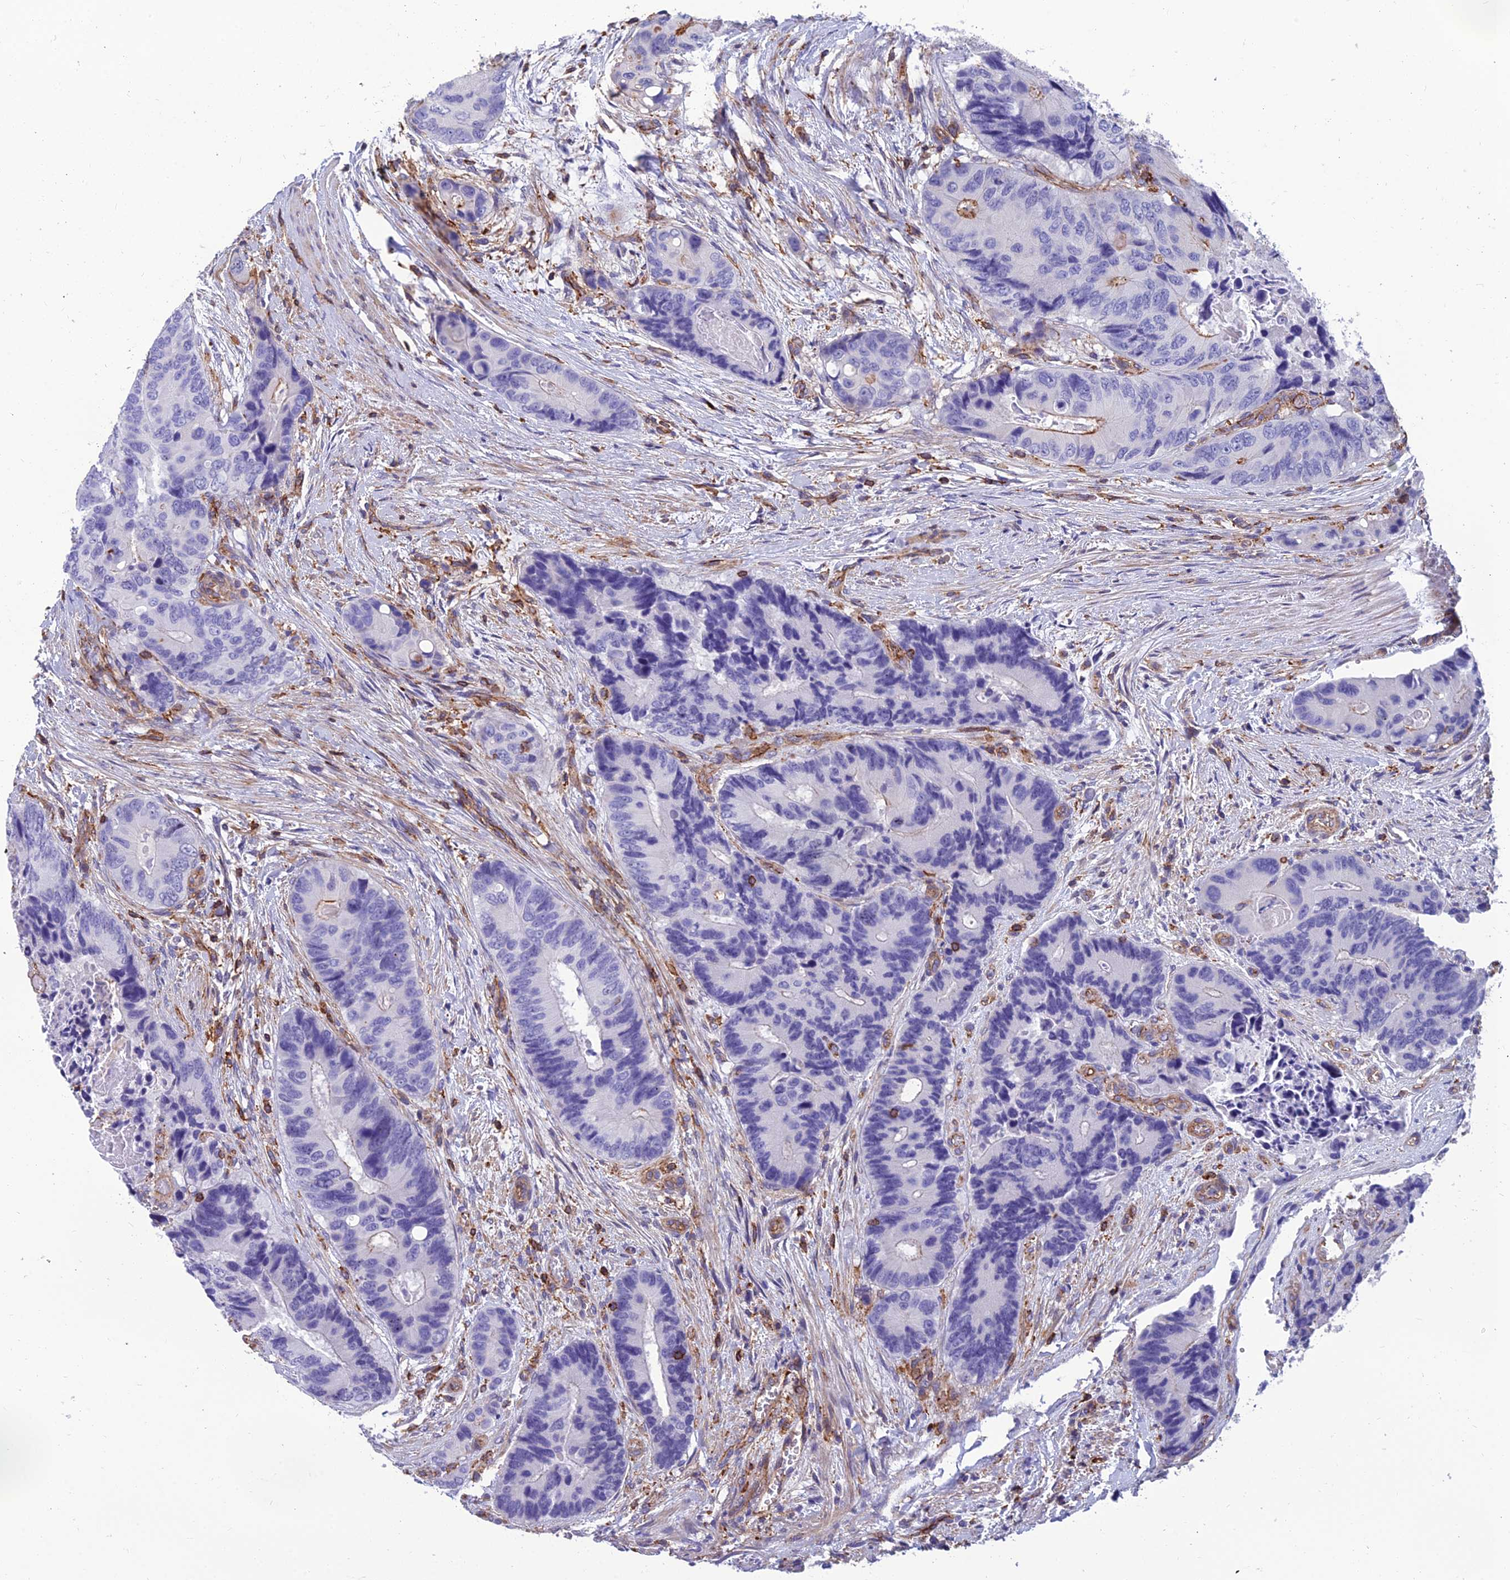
{"staining": {"intensity": "negative", "quantity": "none", "location": "none"}, "tissue": "colorectal cancer", "cell_type": "Tumor cells", "image_type": "cancer", "snomed": [{"axis": "morphology", "description": "Adenocarcinoma, NOS"}, {"axis": "topography", "description": "Colon"}], "caption": "DAB immunohistochemical staining of colorectal cancer (adenocarcinoma) exhibits no significant expression in tumor cells.", "gene": "PPP1R18", "patient": {"sex": "male", "age": 84}}